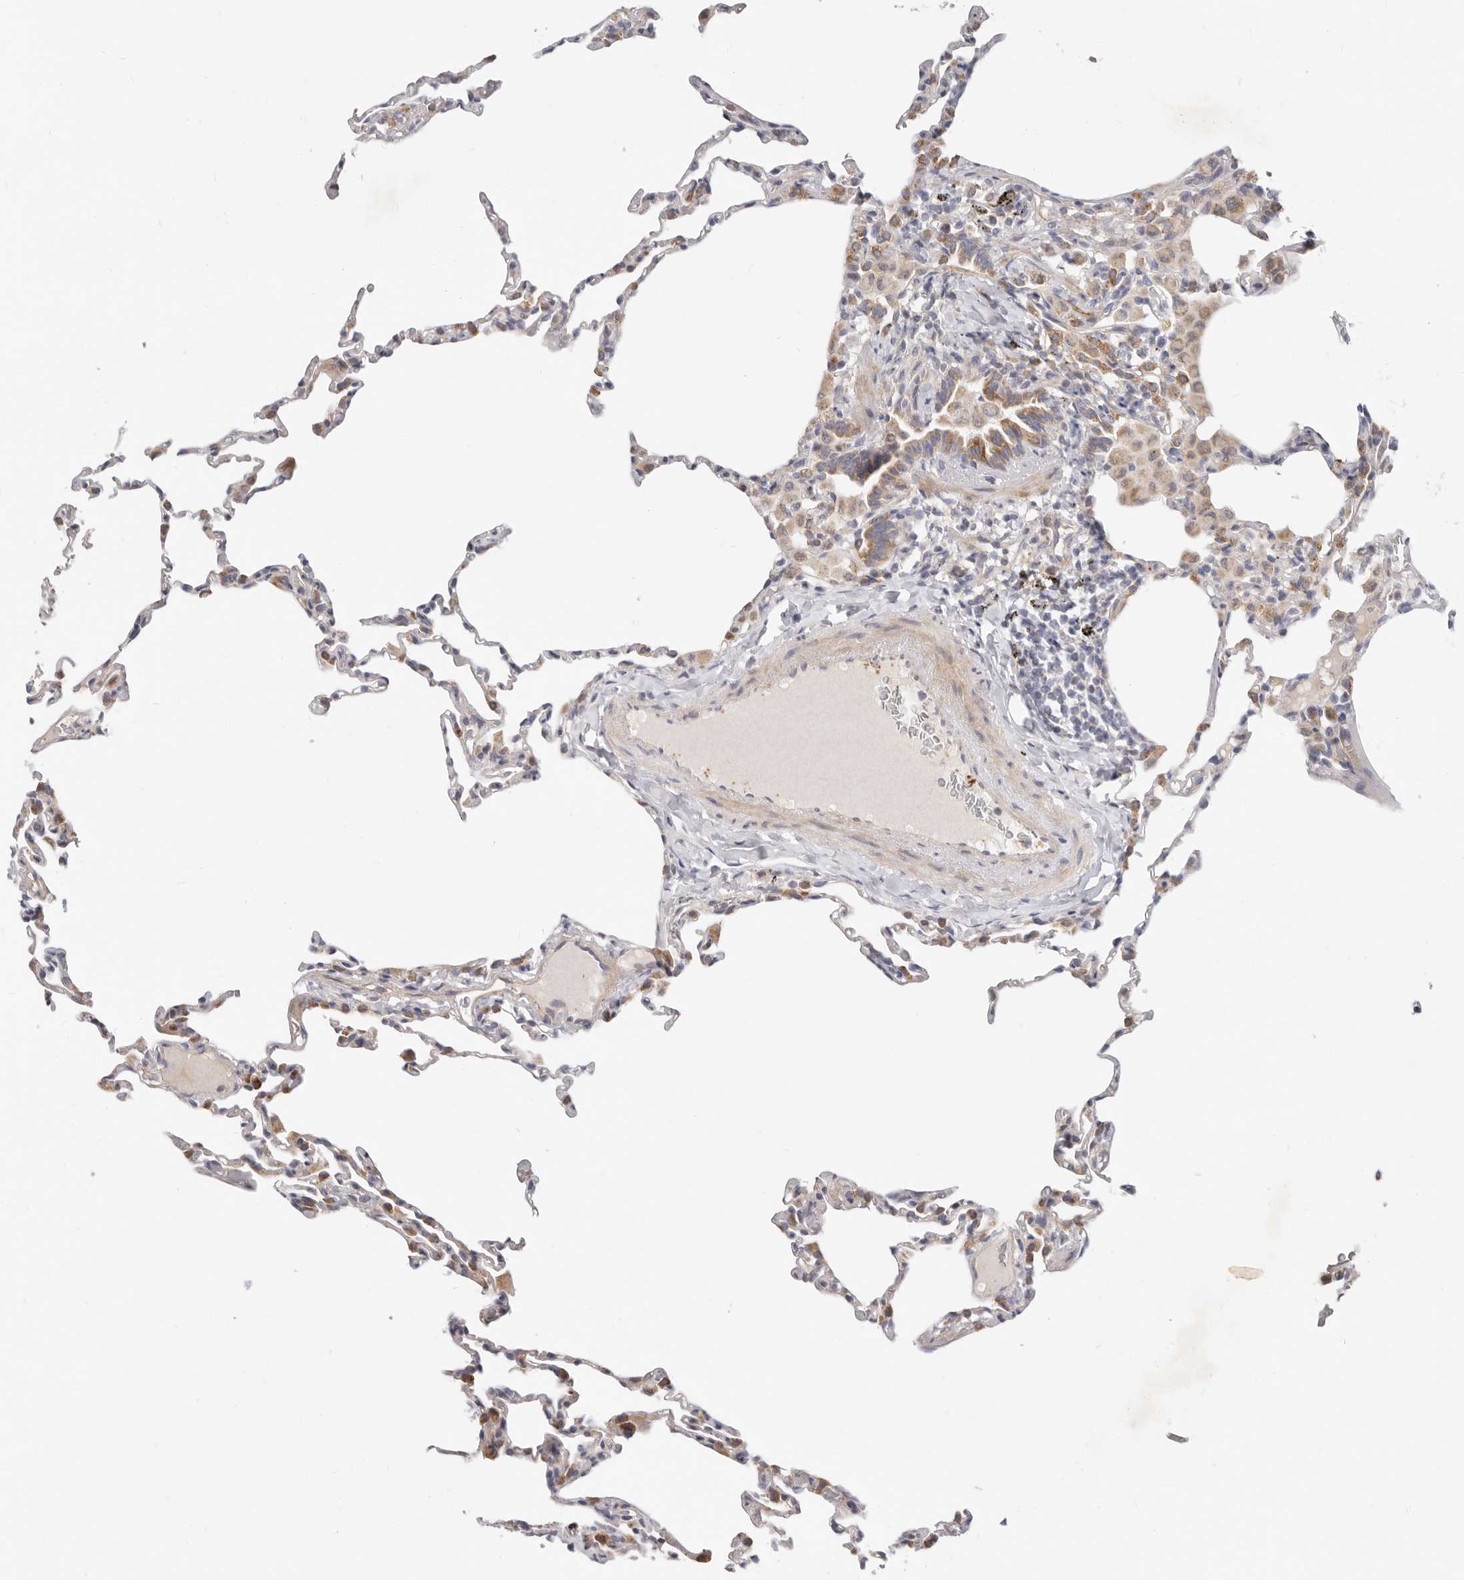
{"staining": {"intensity": "moderate", "quantity": "<25%", "location": "cytoplasmic/membranous"}, "tissue": "lung", "cell_type": "Alveolar cells", "image_type": "normal", "snomed": [{"axis": "morphology", "description": "Normal tissue, NOS"}, {"axis": "topography", "description": "Lung"}], "caption": "Protein expression by immunohistochemistry (IHC) shows moderate cytoplasmic/membranous staining in approximately <25% of alveolar cells in unremarkable lung.", "gene": "TFB2M", "patient": {"sex": "male", "age": 20}}